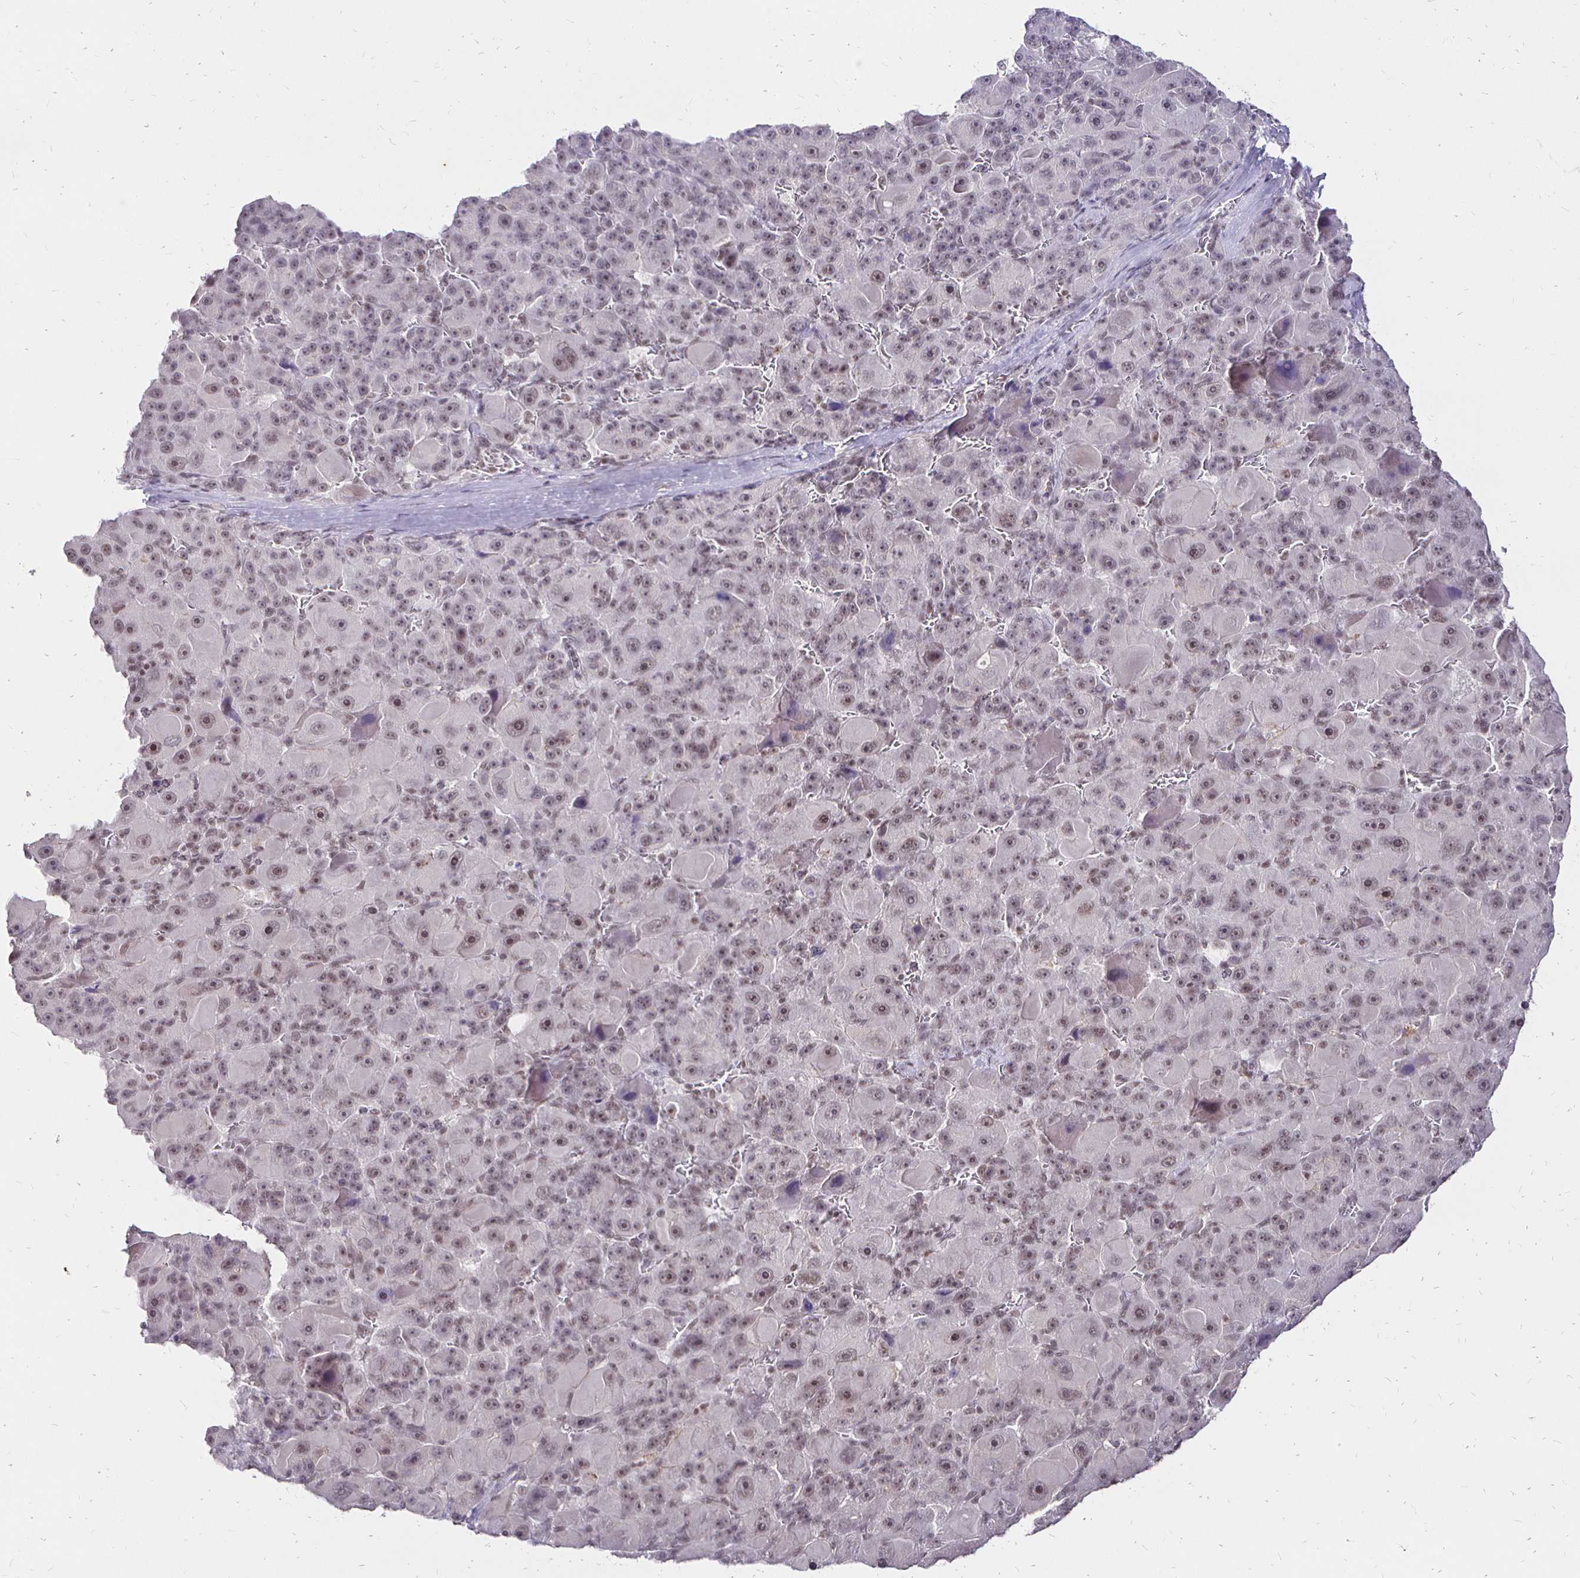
{"staining": {"intensity": "weak", "quantity": ">75%", "location": "nuclear"}, "tissue": "liver cancer", "cell_type": "Tumor cells", "image_type": "cancer", "snomed": [{"axis": "morphology", "description": "Carcinoma, Hepatocellular, NOS"}, {"axis": "topography", "description": "Liver"}], "caption": "Immunohistochemical staining of human liver cancer demonstrates low levels of weak nuclear expression in about >75% of tumor cells.", "gene": "SIN3A", "patient": {"sex": "male", "age": 76}}